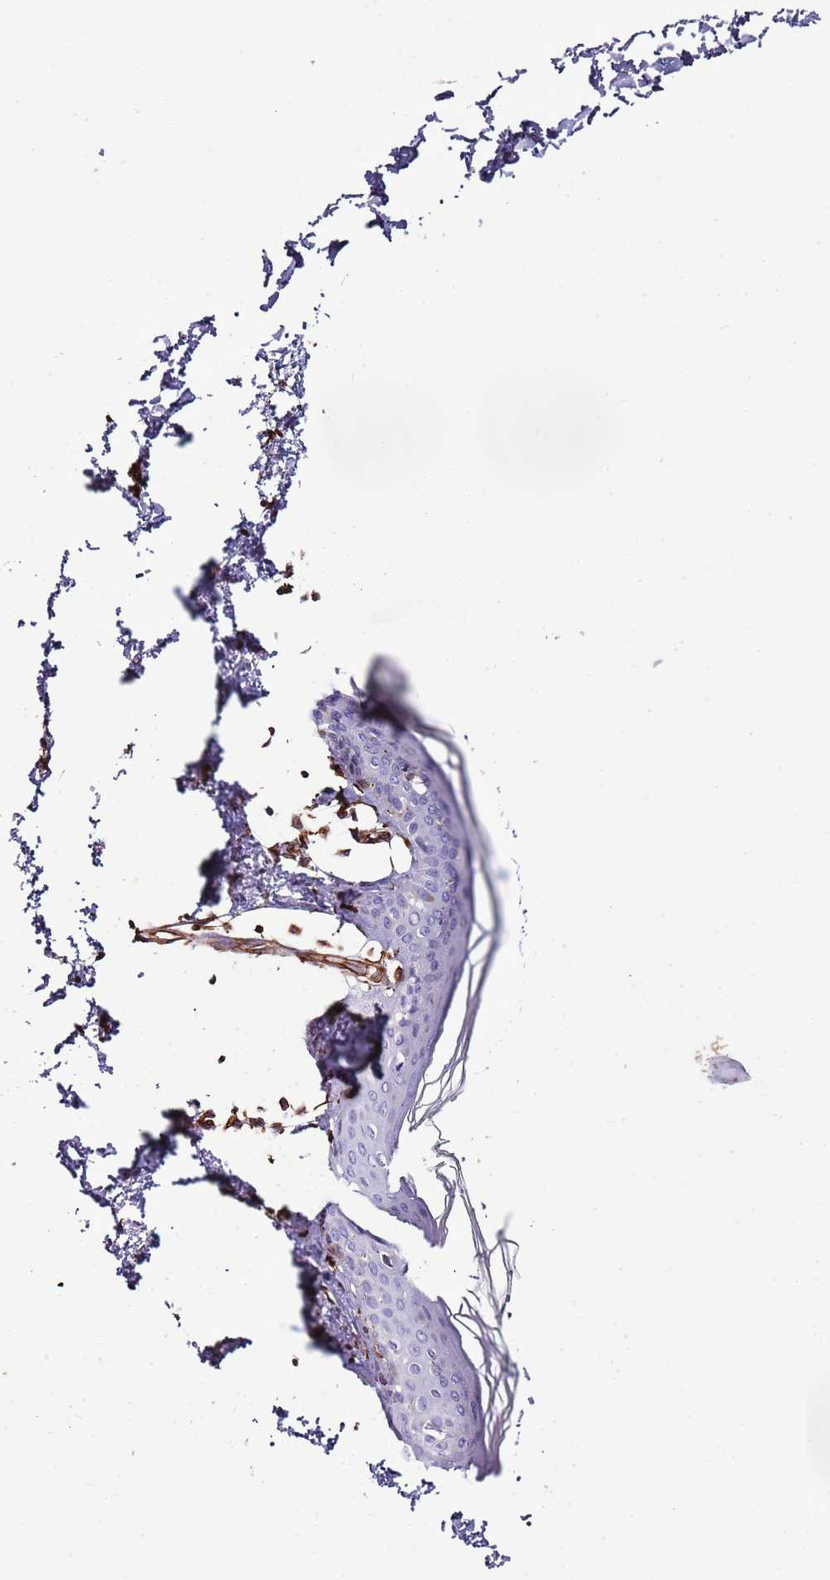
{"staining": {"intensity": "strong", "quantity": ">75%", "location": "cytoplasmic/membranous"}, "tissue": "skin", "cell_type": "Fibroblasts", "image_type": "normal", "snomed": [{"axis": "morphology", "description": "Normal tissue, NOS"}, {"axis": "topography", "description": "Skin"}], "caption": "Protein staining reveals strong cytoplasmic/membranous expression in approximately >75% of fibroblasts in unremarkable skin.", "gene": "ZNF786", "patient": {"sex": "female", "age": 64}}